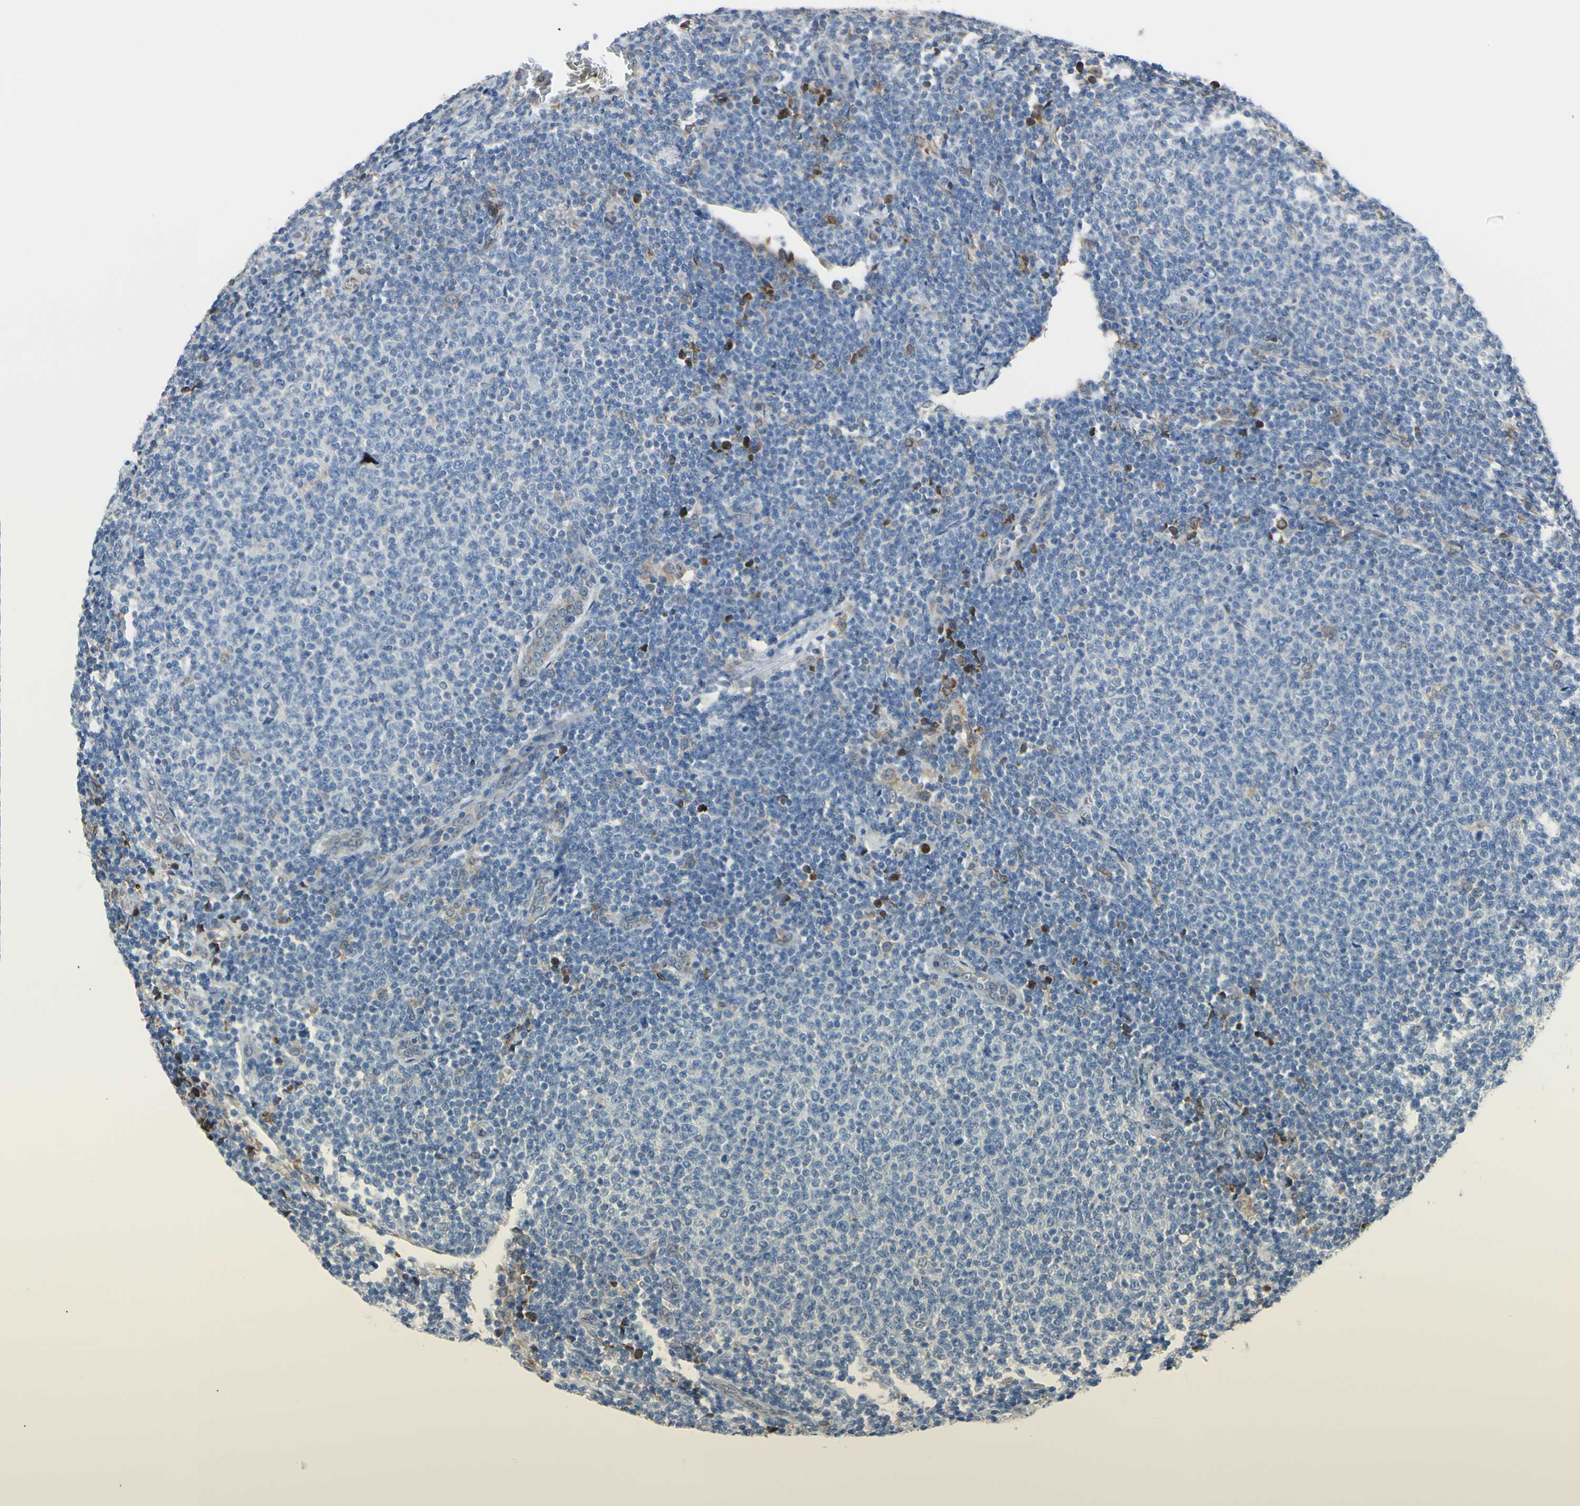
{"staining": {"intensity": "negative", "quantity": "none", "location": "none"}, "tissue": "lymphoma", "cell_type": "Tumor cells", "image_type": "cancer", "snomed": [{"axis": "morphology", "description": "Malignant lymphoma, non-Hodgkin's type, Low grade"}, {"axis": "topography", "description": "Lymph node"}], "caption": "This is a photomicrograph of immunohistochemistry (IHC) staining of lymphoma, which shows no expression in tumor cells.", "gene": "MGST2", "patient": {"sex": "male", "age": 66}}